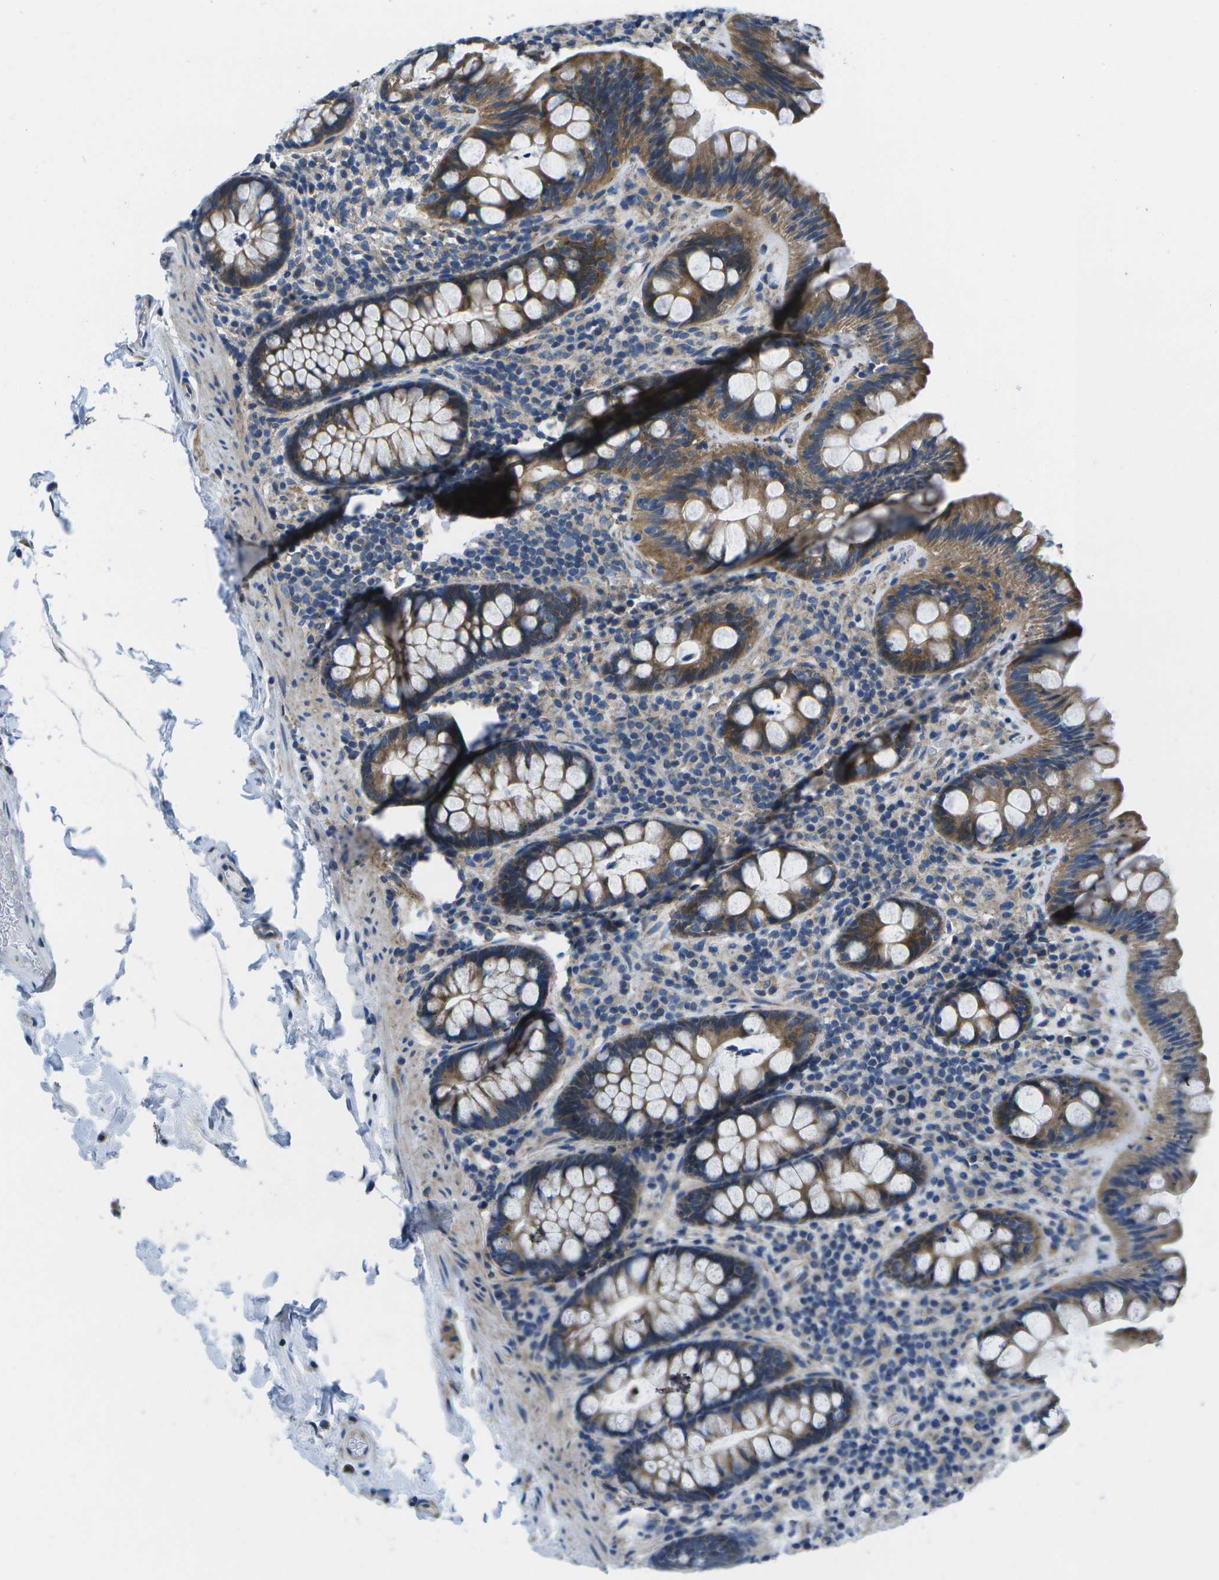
{"staining": {"intensity": "moderate", "quantity": ">75%", "location": "cytoplasmic/membranous"}, "tissue": "colon", "cell_type": "Endothelial cells", "image_type": "normal", "snomed": [{"axis": "morphology", "description": "Normal tissue, NOS"}, {"axis": "topography", "description": "Colon"}], "caption": "Immunohistochemical staining of normal colon exhibits medium levels of moderate cytoplasmic/membranous positivity in about >75% of endothelial cells.", "gene": "MVK", "patient": {"sex": "female", "age": 80}}